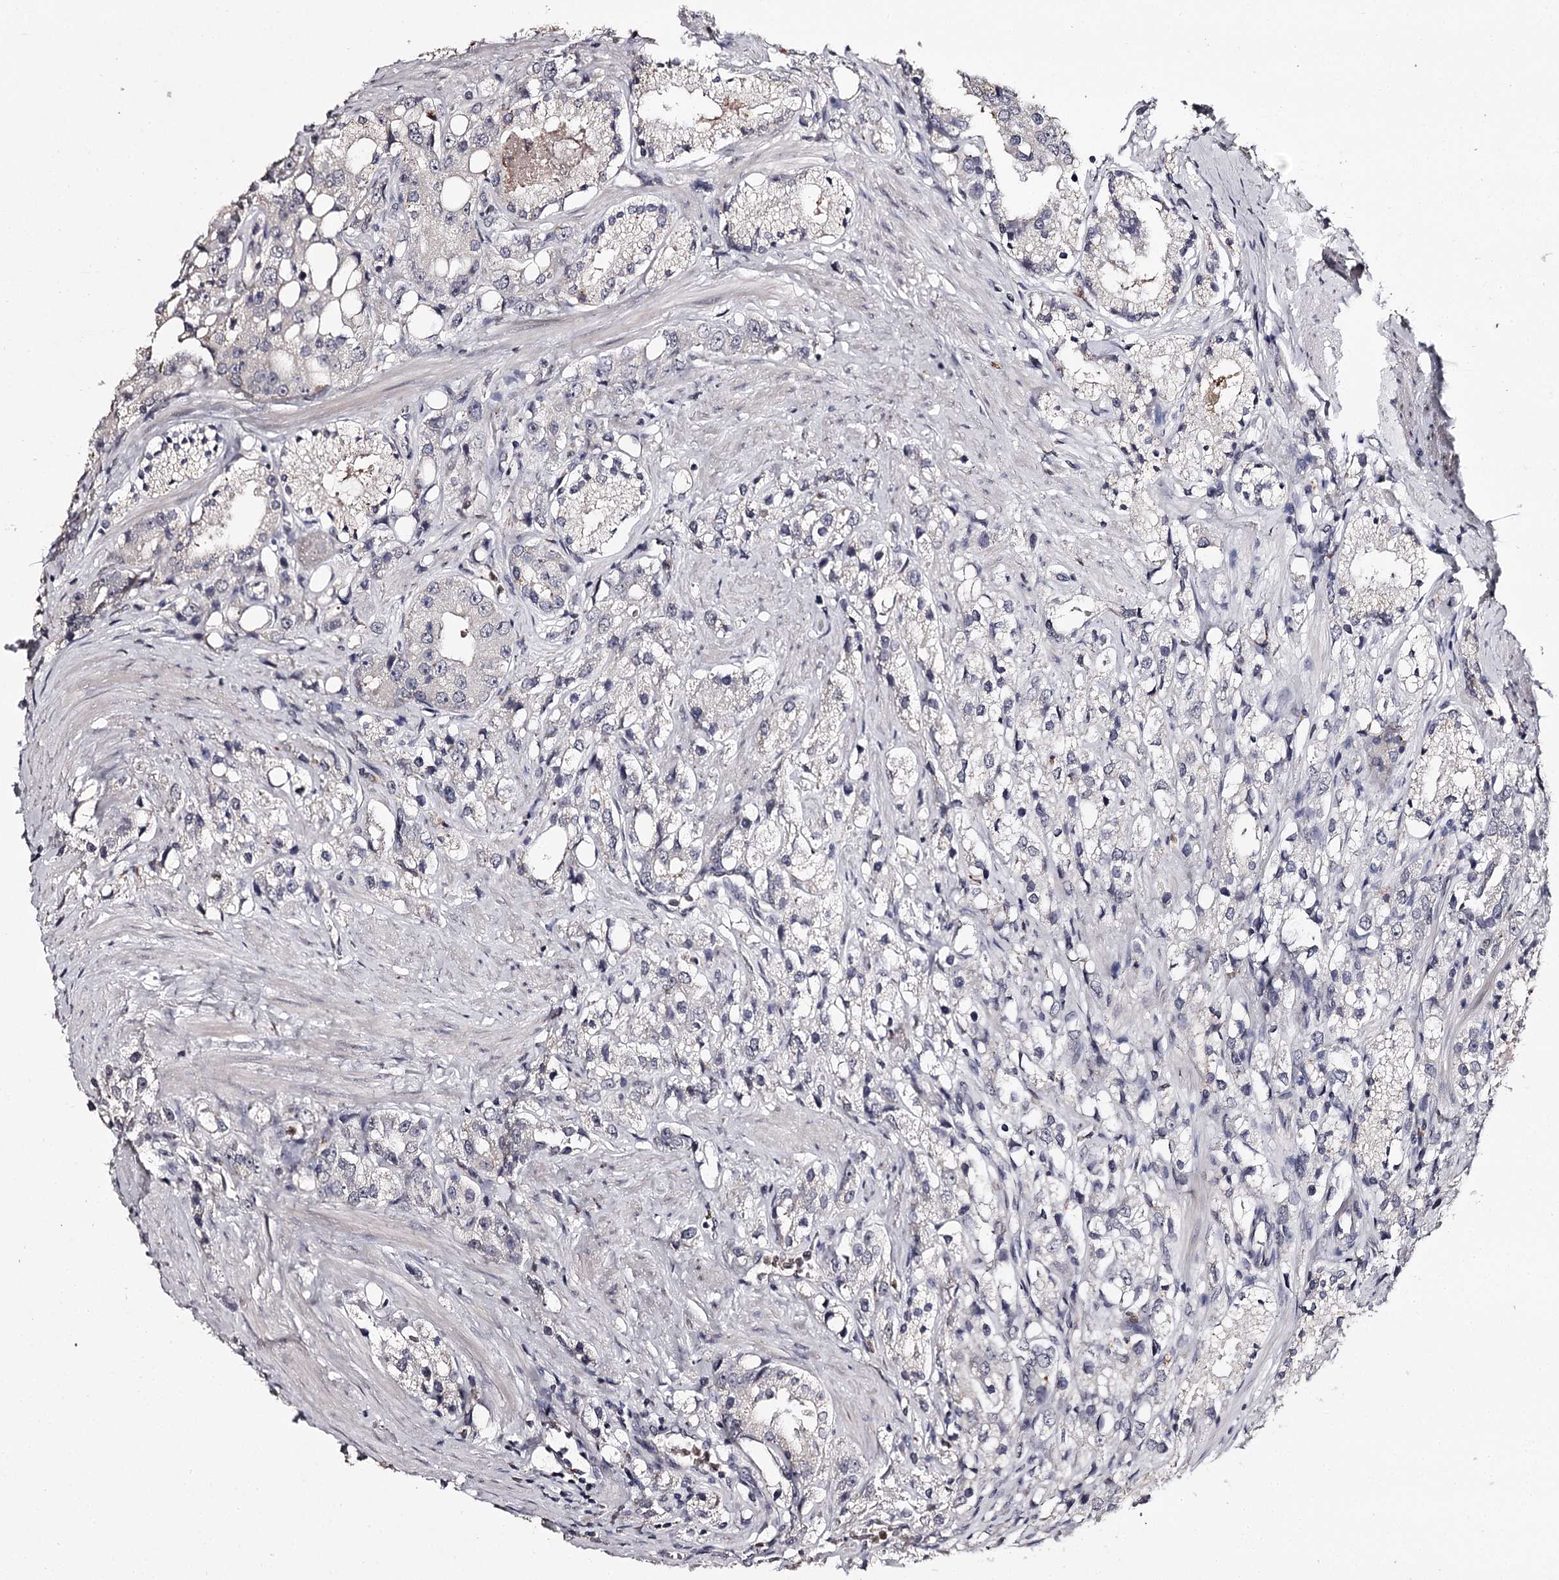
{"staining": {"intensity": "negative", "quantity": "none", "location": "none"}, "tissue": "prostate cancer", "cell_type": "Tumor cells", "image_type": "cancer", "snomed": [{"axis": "morphology", "description": "Adenocarcinoma, NOS"}, {"axis": "topography", "description": "Prostate"}], "caption": "The micrograph displays no staining of tumor cells in prostate adenocarcinoma.", "gene": "SLC32A1", "patient": {"sex": "male", "age": 79}}